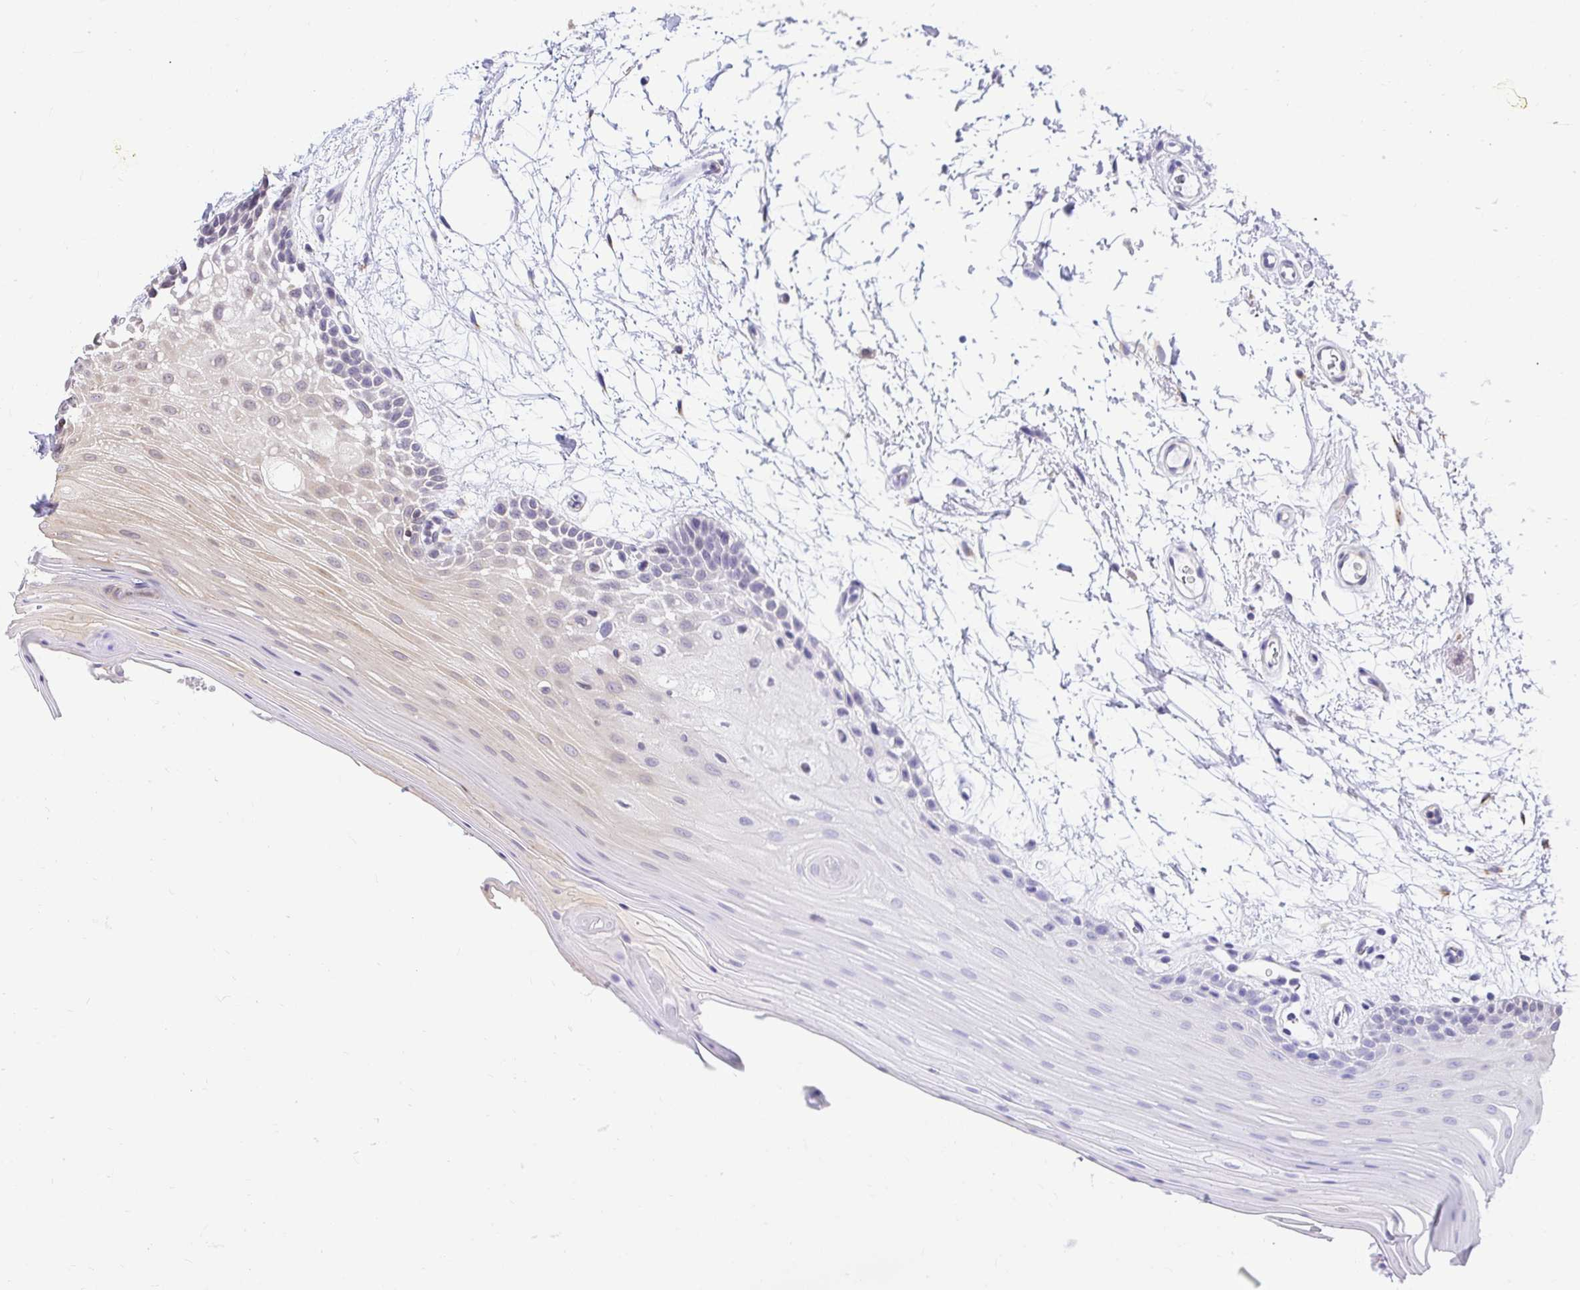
{"staining": {"intensity": "moderate", "quantity": "25%-75%", "location": "cytoplasmic/membranous"}, "tissue": "oral mucosa", "cell_type": "Squamous epithelial cells", "image_type": "normal", "snomed": [{"axis": "morphology", "description": "Normal tissue, NOS"}, {"axis": "morphology", "description": "Squamous cell carcinoma, NOS"}, {"axis": "topography", "description": "Oral tissue"}, {"axis": "topography", "description": "Tounge, NOS"}, {"axis": "topography", "description": "Head-Neck"}], "caption": "Immunohistochemical staining of unremarkable oral mucosa reveals medium levels of moderate cytoplasmic/membranous positivity in about 25%-75% of squamous epithelial cells.", "gene": "NAALAD2", "patient": {"sex": "male", "age": 62}}